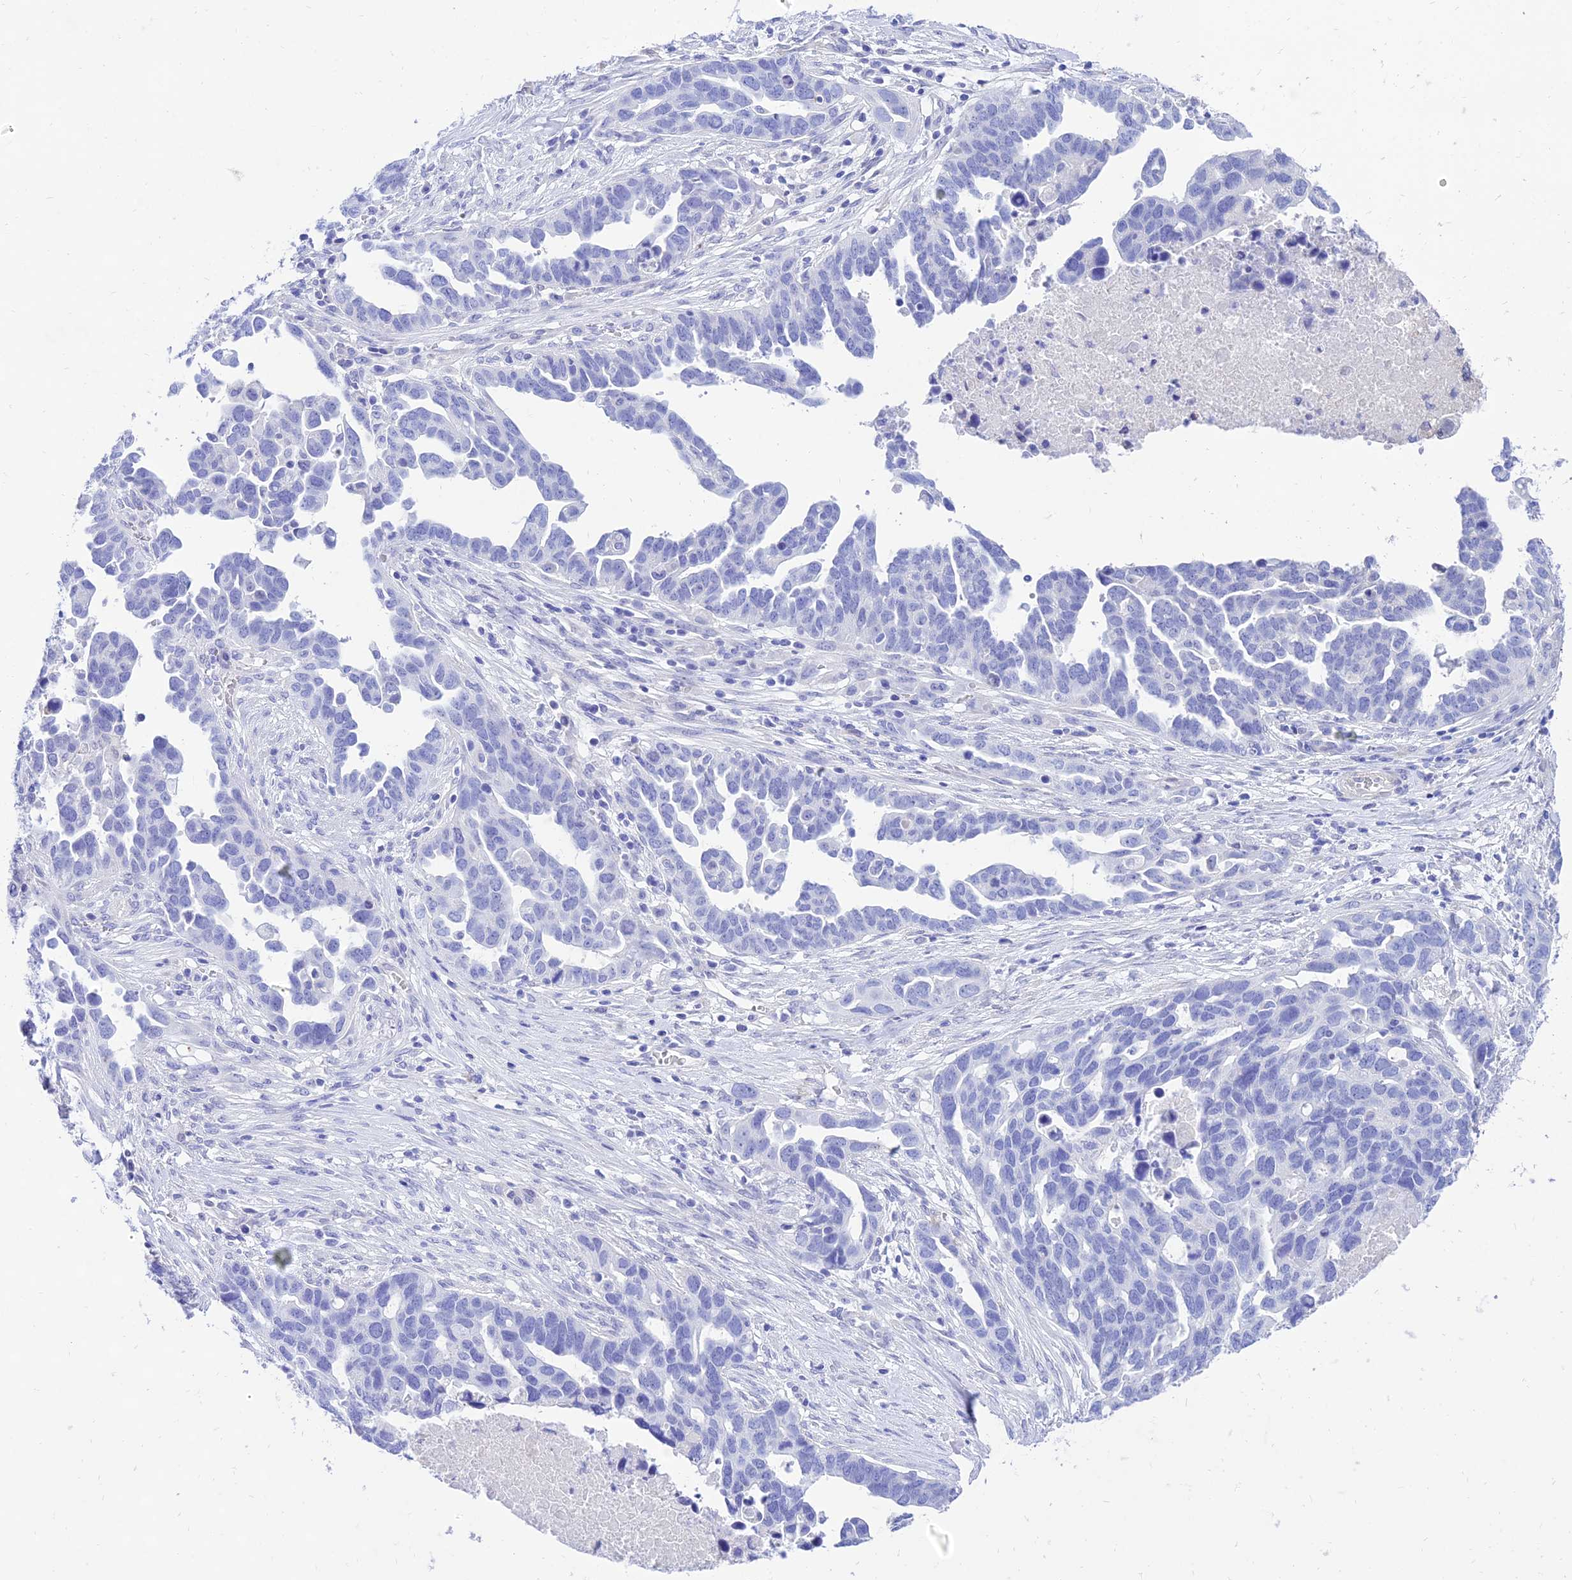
{"staining": {"intensity": "negative", "quantity": "none", "location": "none"}, "tissue": "ovarian cancer", "cell_type": "Tumor cells", "image_type": "cancer", "snomed": [{"axis": "morphology", "description": "Cystadenocarcinoma, serous, NOS"}, {"axis": "topography", "description": "Ovary"}], "caption": "Human ovarian serous cystadenocarcinoma stained for a protein using immunohistochemistry (IHC) shows no expression in tumor cells.", "gene": "TAC3", "patient": {"sex": "female", "age": 54}}